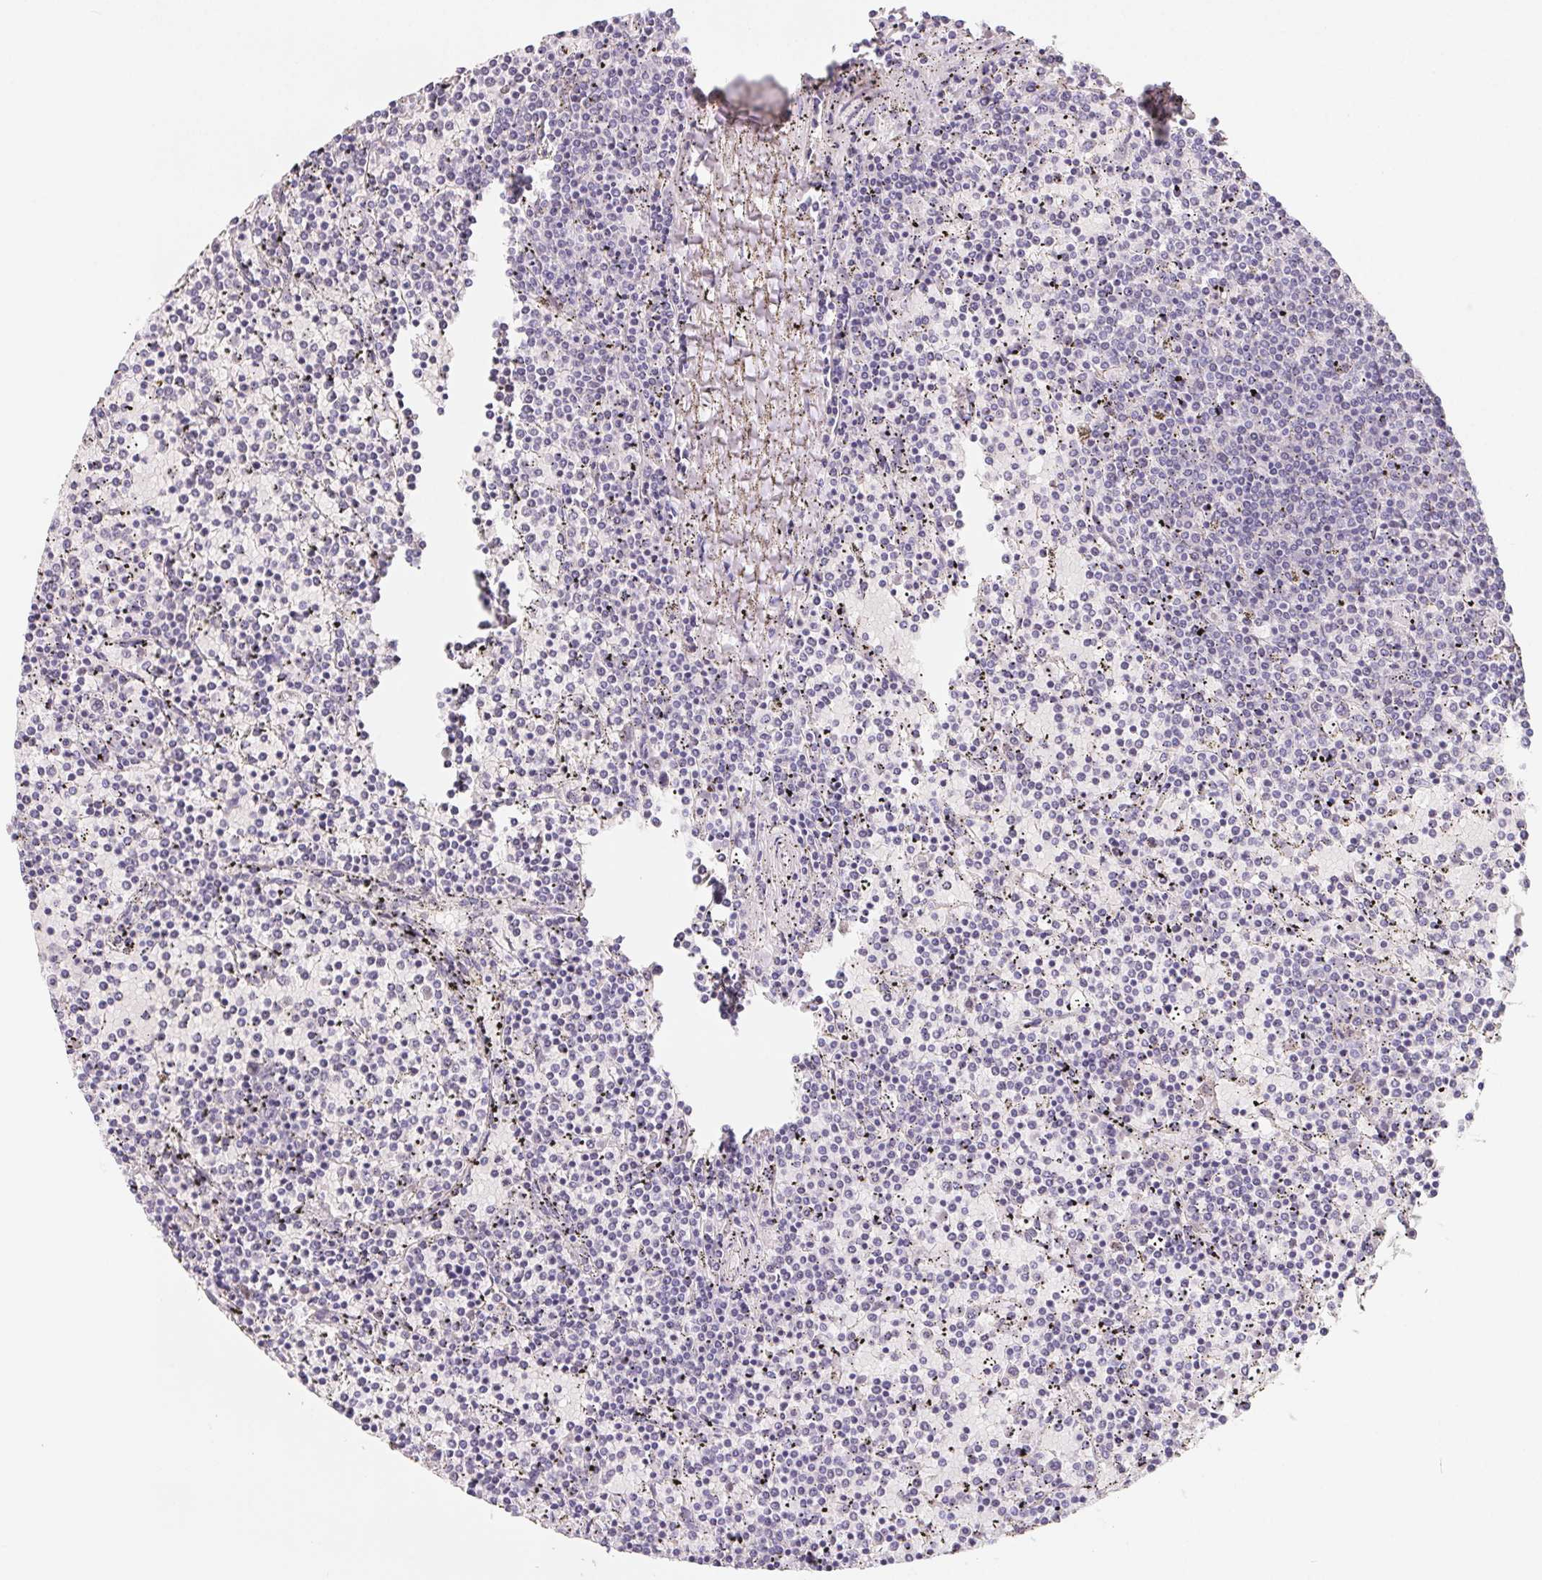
{"staining": {"intensity": "negative", "quantity": "none", "location": "none"}, "tissue": "lymphoma", "cell_type": "Tumor cells", "image_type": "cancer", "snomed": [{"axis": "morphology", "description": "Malignant lymphoma, non-Hodgkin's type, Low grade"}, {"axis": "topography", "description": "Spleen"}], "caption": "Human malignant lymphoma, non-Hodgkin's type (low-grade) stained for a protein using immunohistochemistry (IHC) demonstrates no expression in tumor cells.", "gene": "FDX1", "patient": {"sex": "female", "age": 77}}